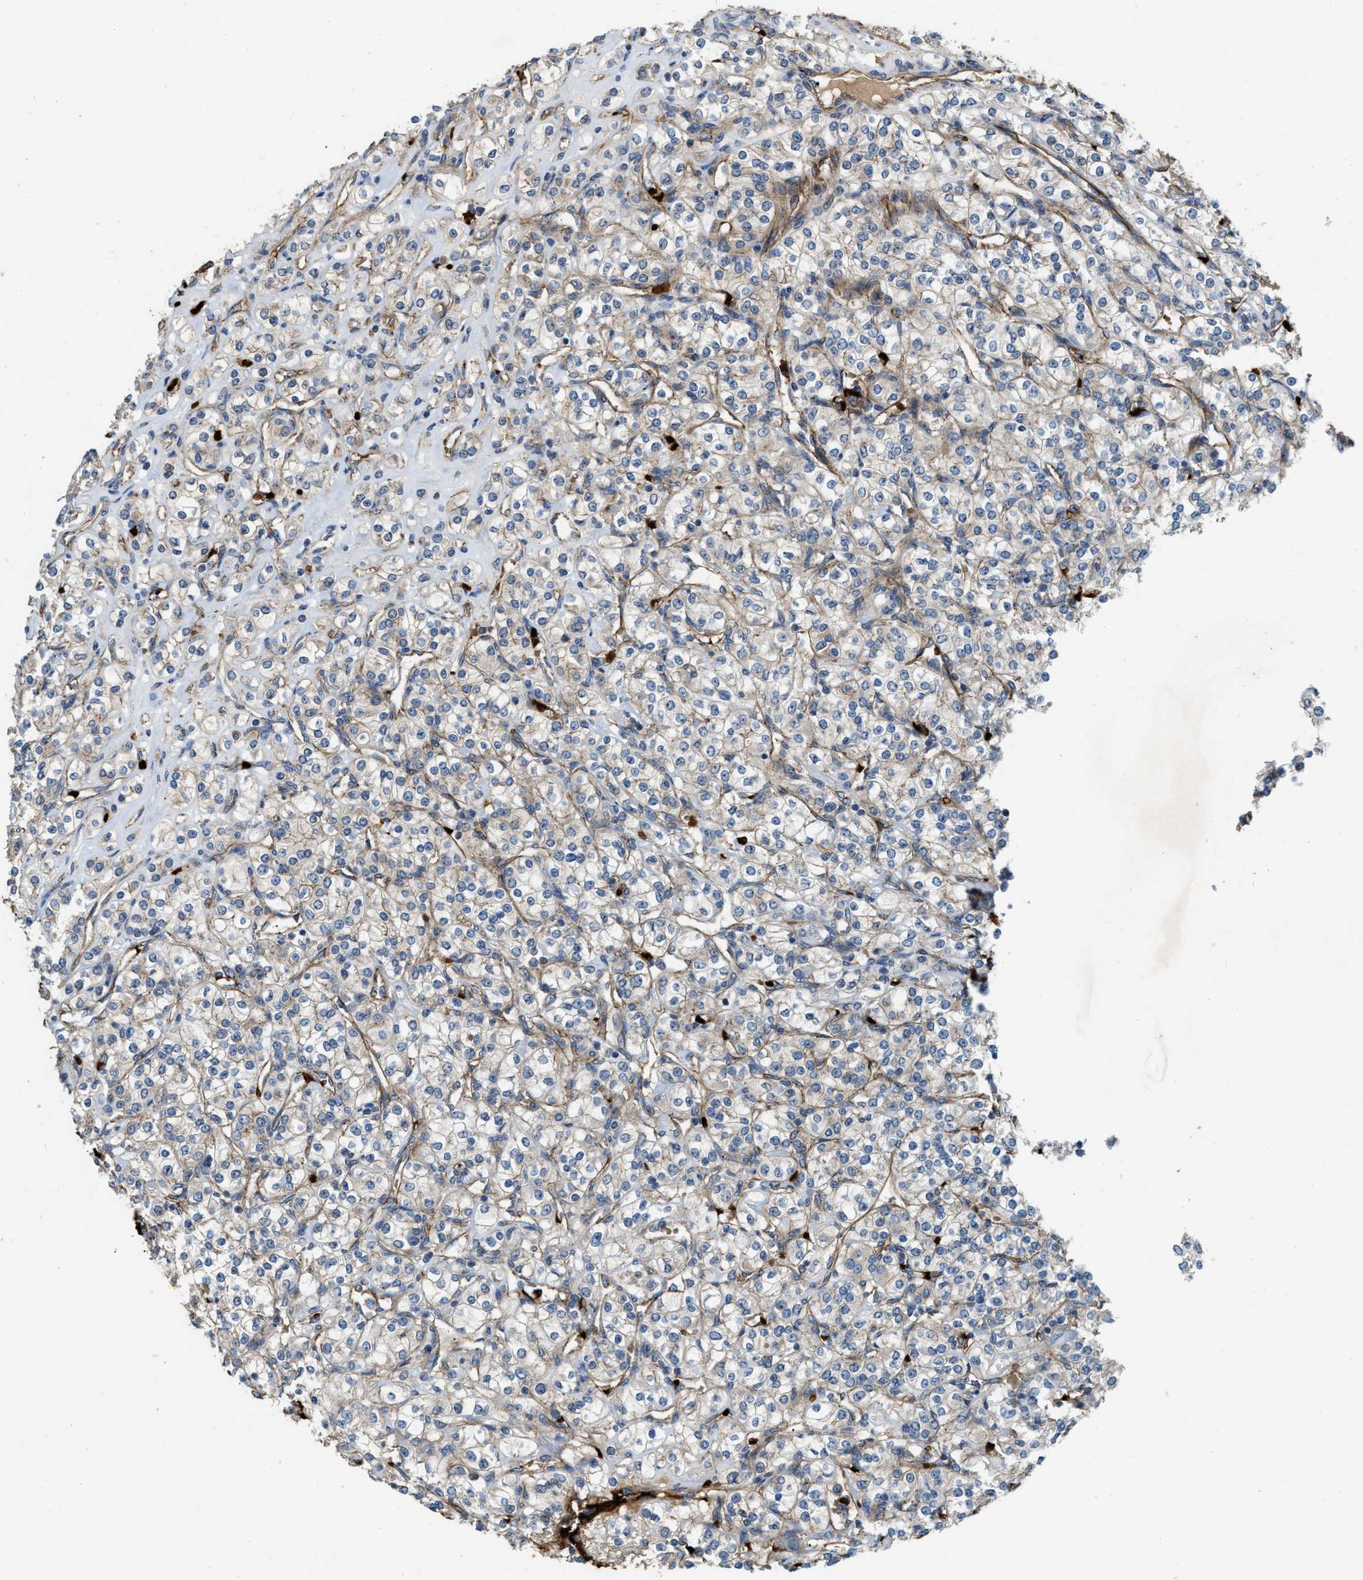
{"staining": {"intensity": "negative", "quantity": "none", "location": "none"}, "tissue": "renal cancer", "cell_type": "Tumor cells", "image_type": "cancer", "snomed": [{"axis": "morphology", "description": "Adenocarcinoma, NOS"}, {"axis": "topography", "description": "Kidney"}], "caption": "DAB immunohistochemical staining of renal adenocarcinoma demonstrates no significant staining in tumor cells. The staining was performed using DAB to visualize the protein expression in brown, while the nuclei were stained in blue with hematoxylin (Magnification: 20x).", "gene": "ERC1", "patient": {"sex": "male", "age": 77}}